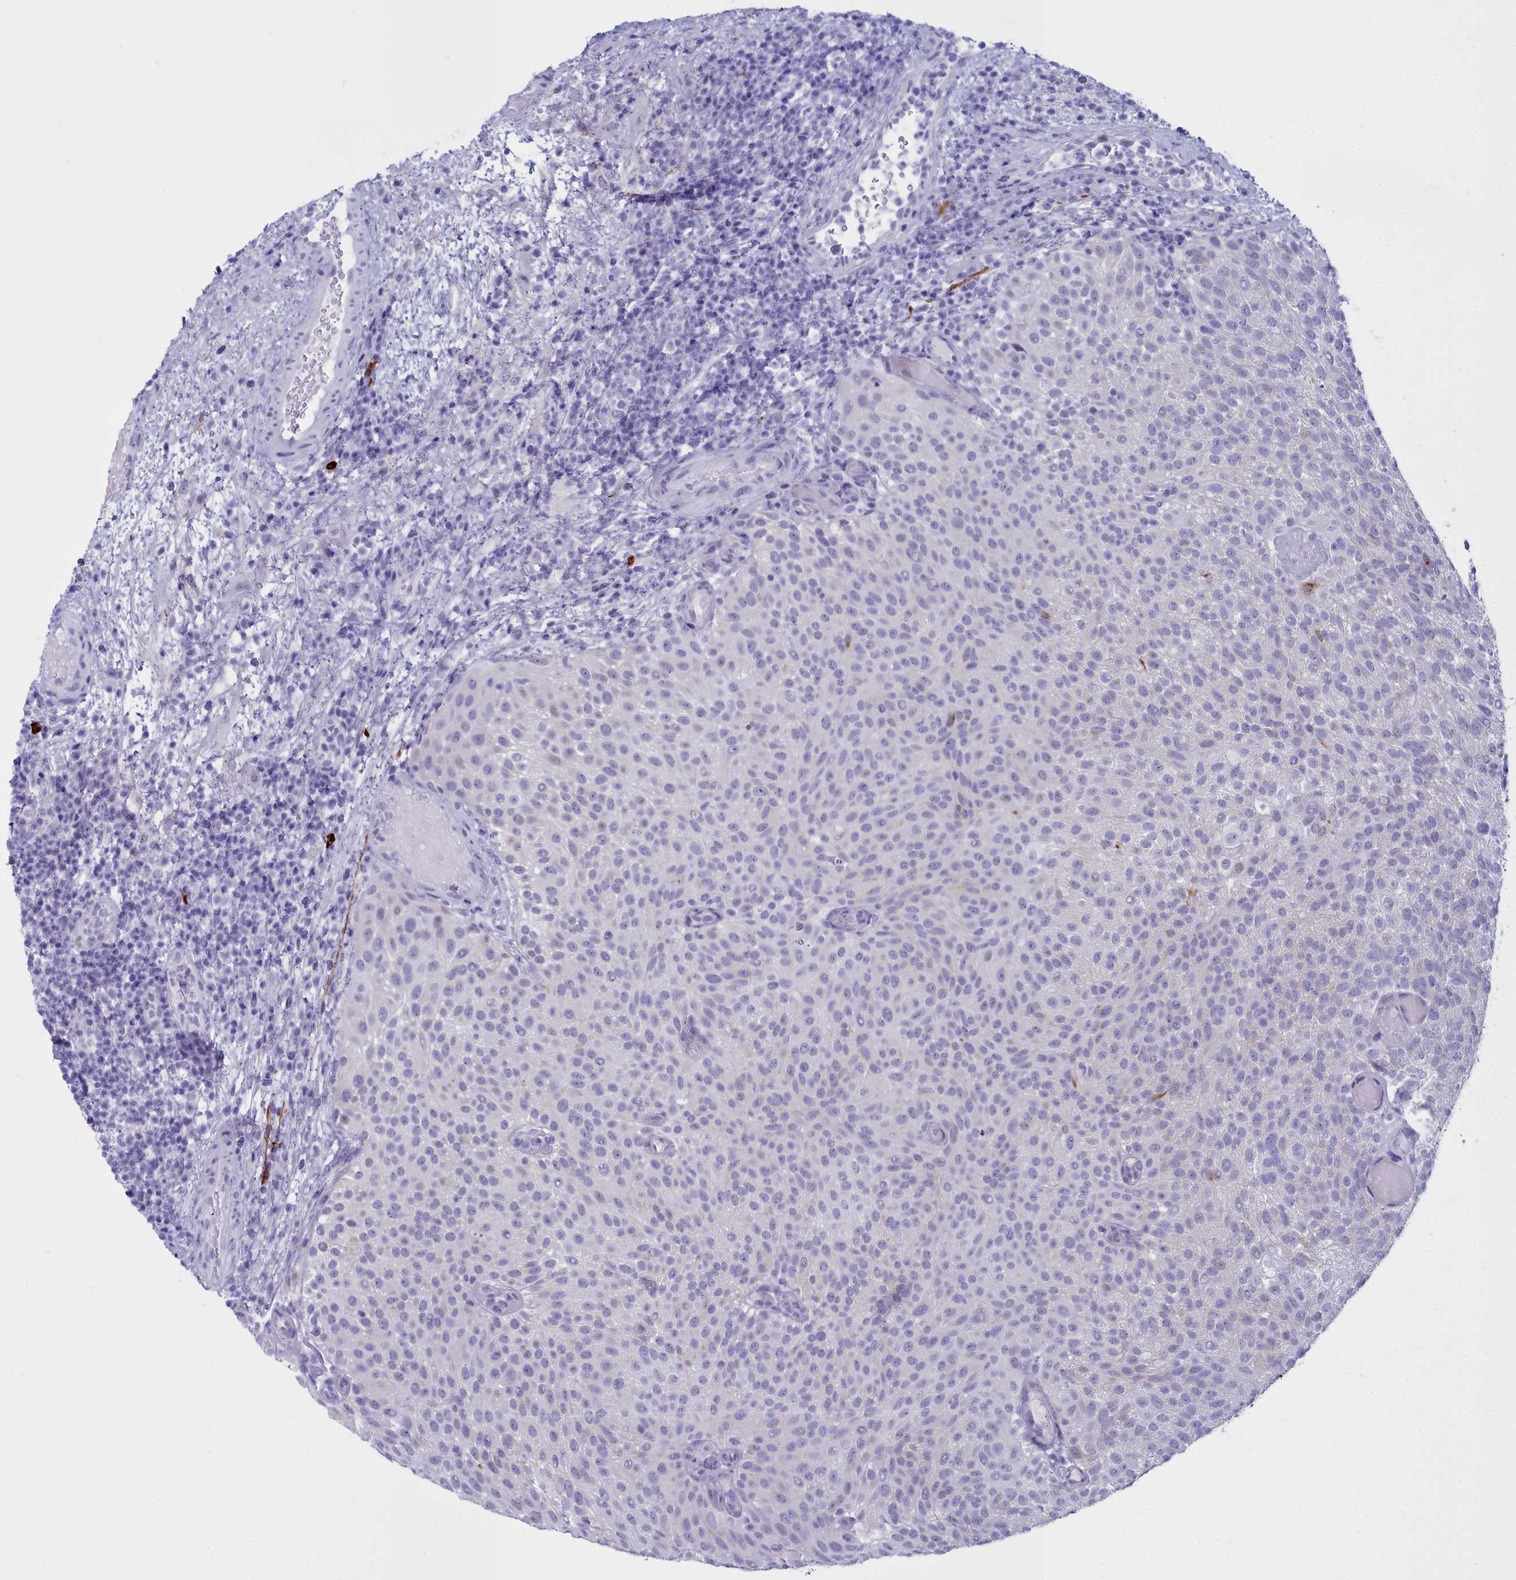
{"staining": {"intensity": "negative", "quantity": "none", "location": "none"}, "tissue": "urothelial cancer", "cell_type": "Tumor cells", "image_type": "cancer", "snomed": [{"axis": "morphology", "description": "Urothelial carcinoma, Low grade"}, {"axis": "topography", "description": "Urinary bladder"}], "caption": "Tumor cells show no significant positivity in urothelial cancer. Nuclei are stained in blue.", "gene": "MAP6", "patient": {"sex": "male", "age": 78}}